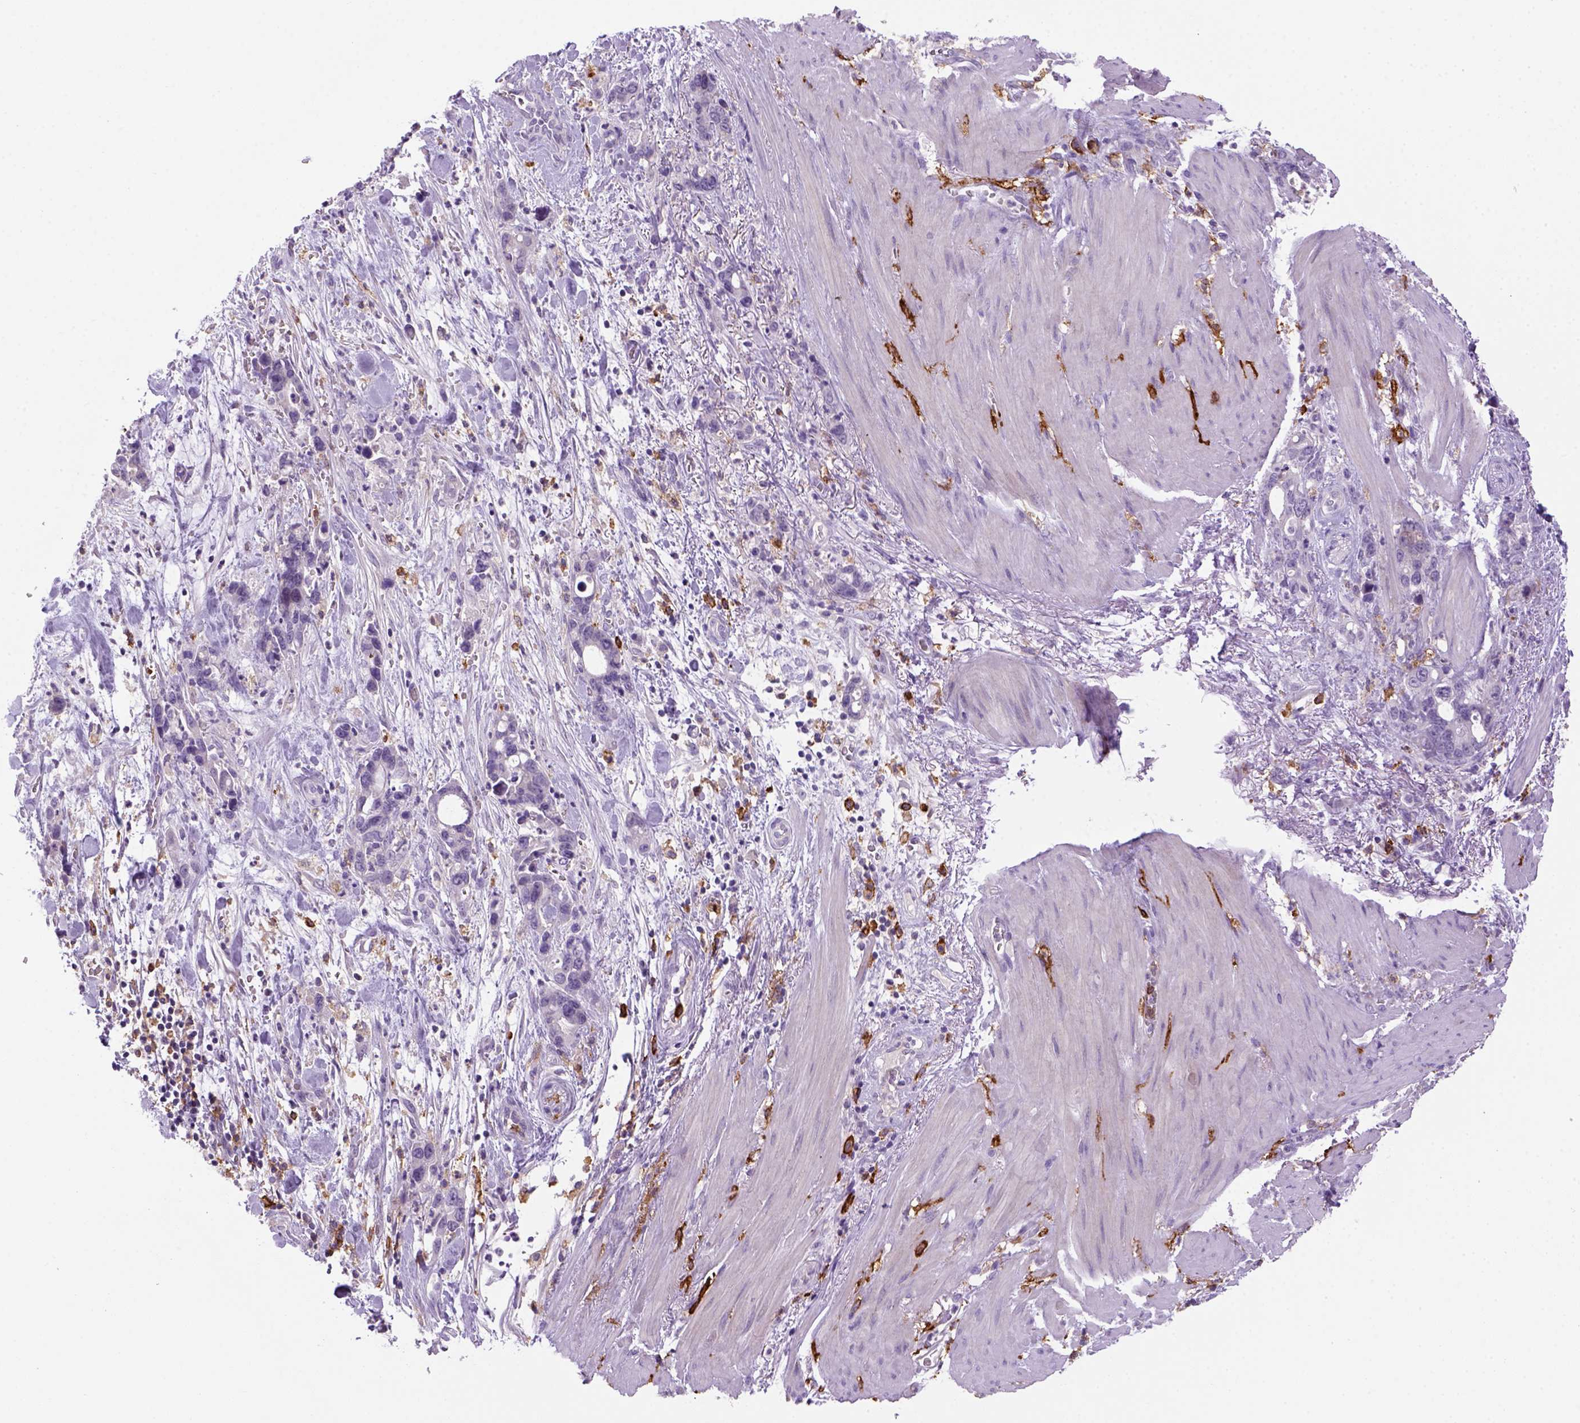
{"staining": {"intensity": "negative", "quantity": "none", "location": "none"}, "tissue": "stomach cancer", "cell_type": "Tumor cells", "image_type": "cancer", "snomed": [{"axis": "morphology", "description": "Normal tissue, NOS"}, {"axis": "morphology", "description": "Adenocarcinoma, NOS"}, {"axis": "topography", "description": "Esophagus"}, {"axis": "topography", "description": "Stomach, upper"}], "caption": "IHC photomicrograph of neoplastic tissue: human stomach adenocarcinoma stained with DAB (3,3'-diaminobenzidine) reveals no significant protein expression in tumor cells.", "gene": "CD14", "patient": {"sex": "male", "age": 74}}